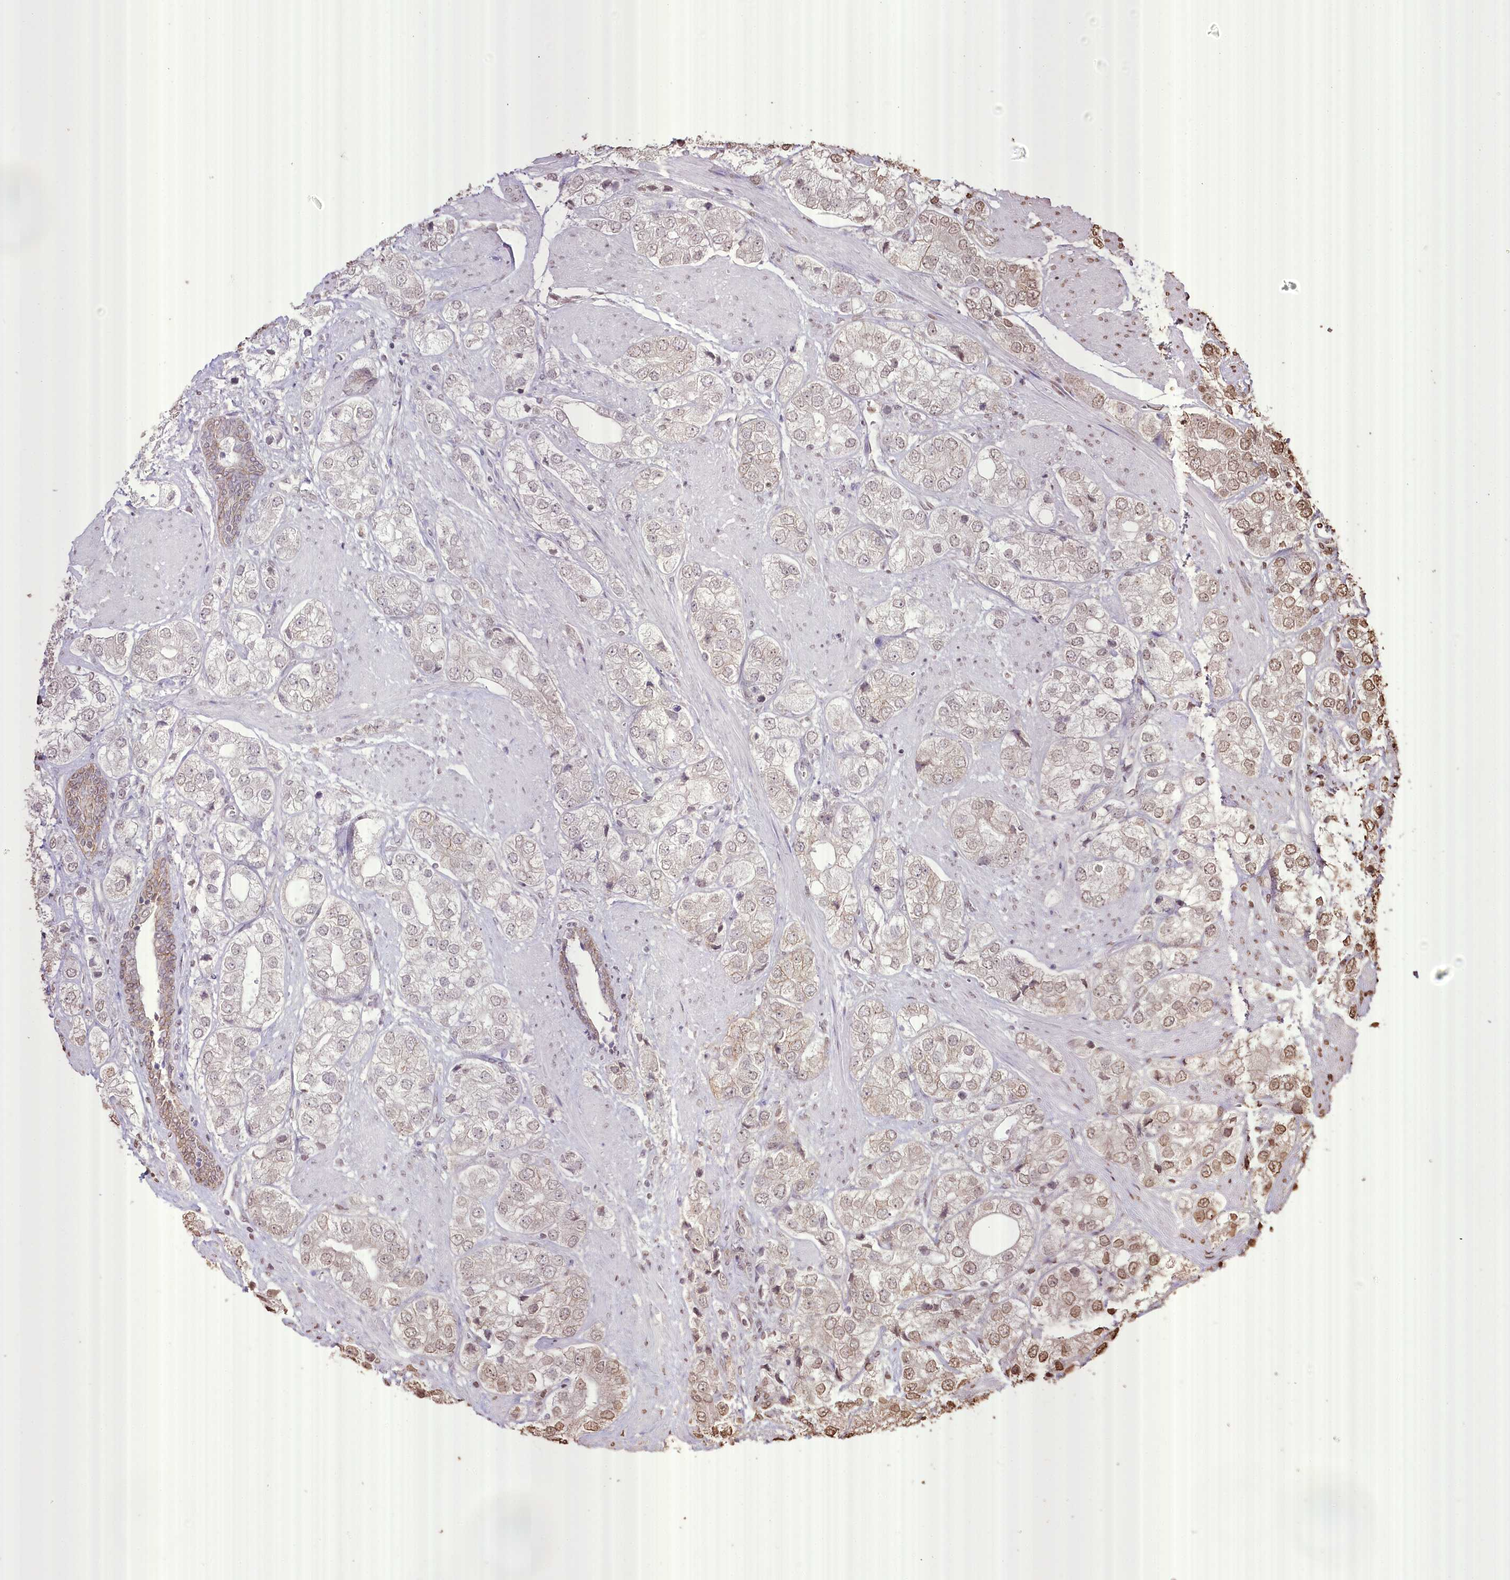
{"staining": {"intensity": "moderate", "quantity": "<25%", "location": "nuclear"}, "tissue": "prostate cancer", "cell_type": "Tumor cells", "image_type": "cancer", "snomed": [{"axis": "morphology", "description": "Adenocarcinoma, High grade"}, {"axis": "topography", "description": "Prostate"}], "caption": "Immunohistochemistry micrograph of neoplastic tissue: prostate cancer (adenocarcinoma (high-grade)) stained using immunohistochemistry (IHC) demonstrates low levels of moderate protein expression localized specifically in the nuclear of tumor cells, appearing as a nuclear brown color.", "gene": "SLC39A10", "patient": {"sex": "male", "age": 50}}